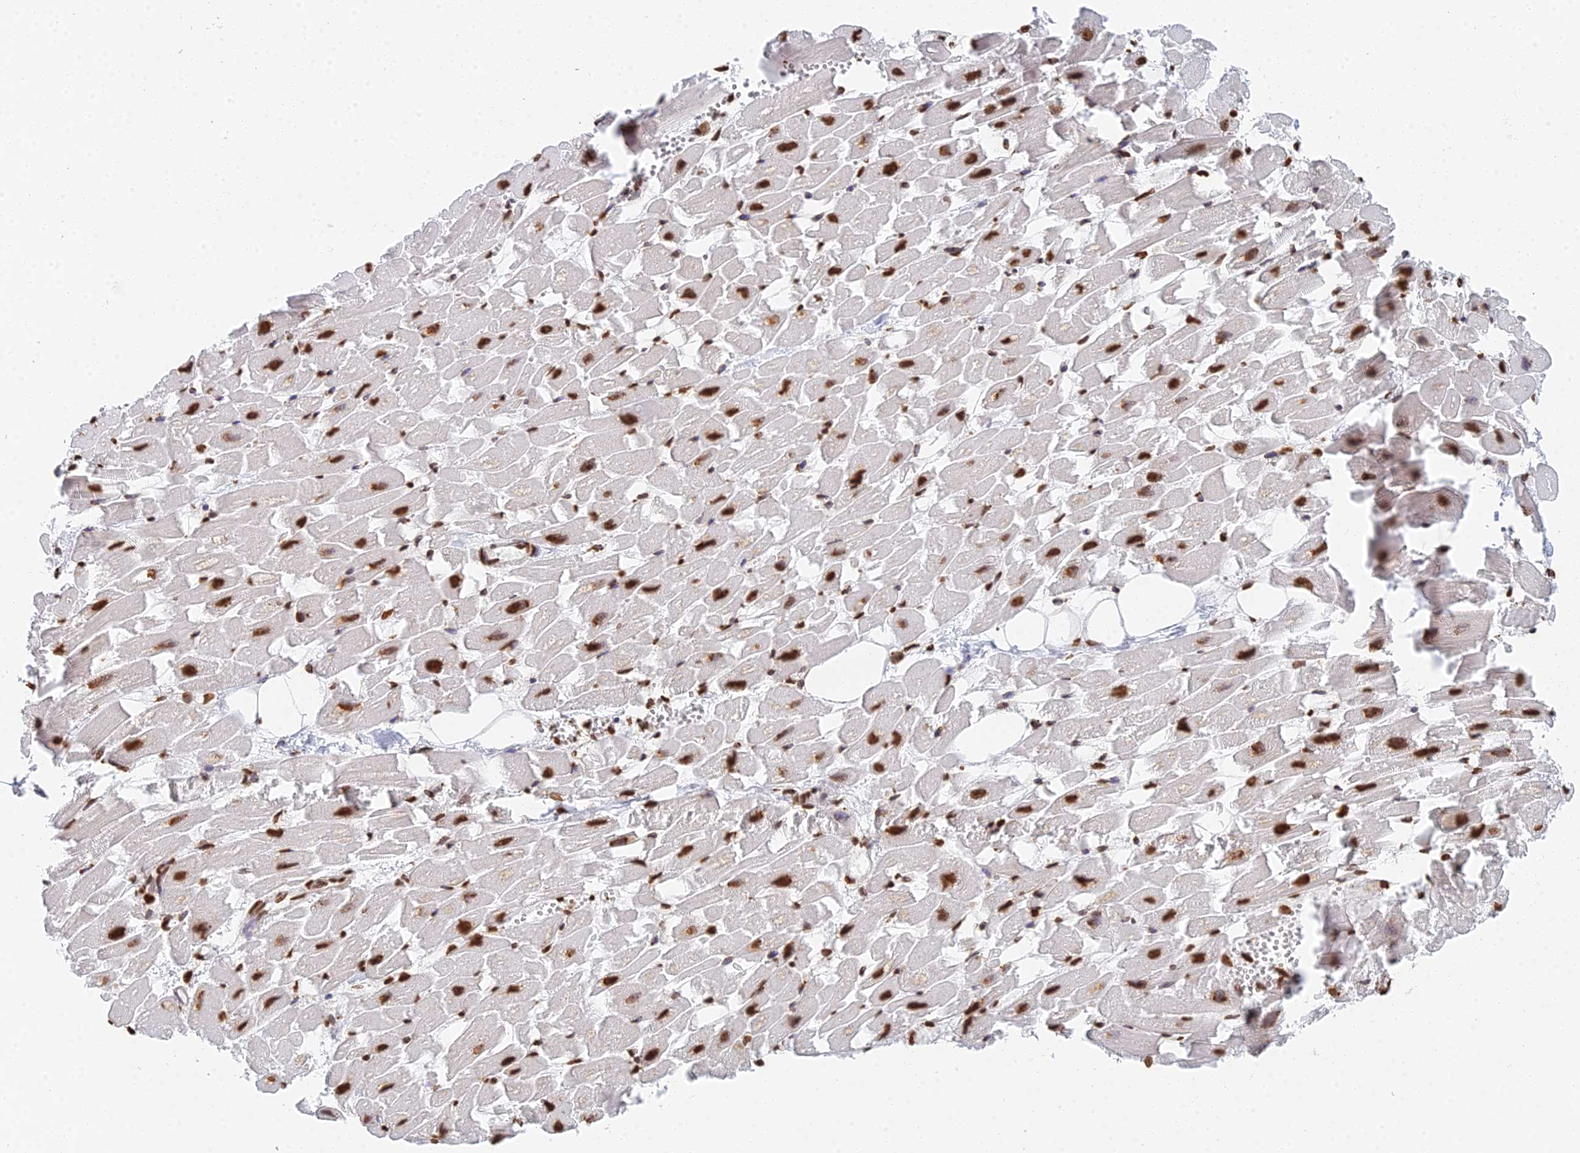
{"staining": {"intensity": "moderate", "quantity": ">75%", "location": "nuclear"}, "tissue": "heart muscle", "cell_type": "Cardiomyocytes", "image_type": "normal", "snomed": [{"axis": "morphology", "description": "Normal tissue, NOS"}, {"axis": "topography", "description": "Heart"}], "caption": "Moderate nuclear protein staining is identified in approximately >75% of cardiomyocytes in heart muscle. (brown staining indicates protein expression, while blue staining denotes nuclei).", "gene": "GBP3", "patient": {"sex": "female", "age": 64}}